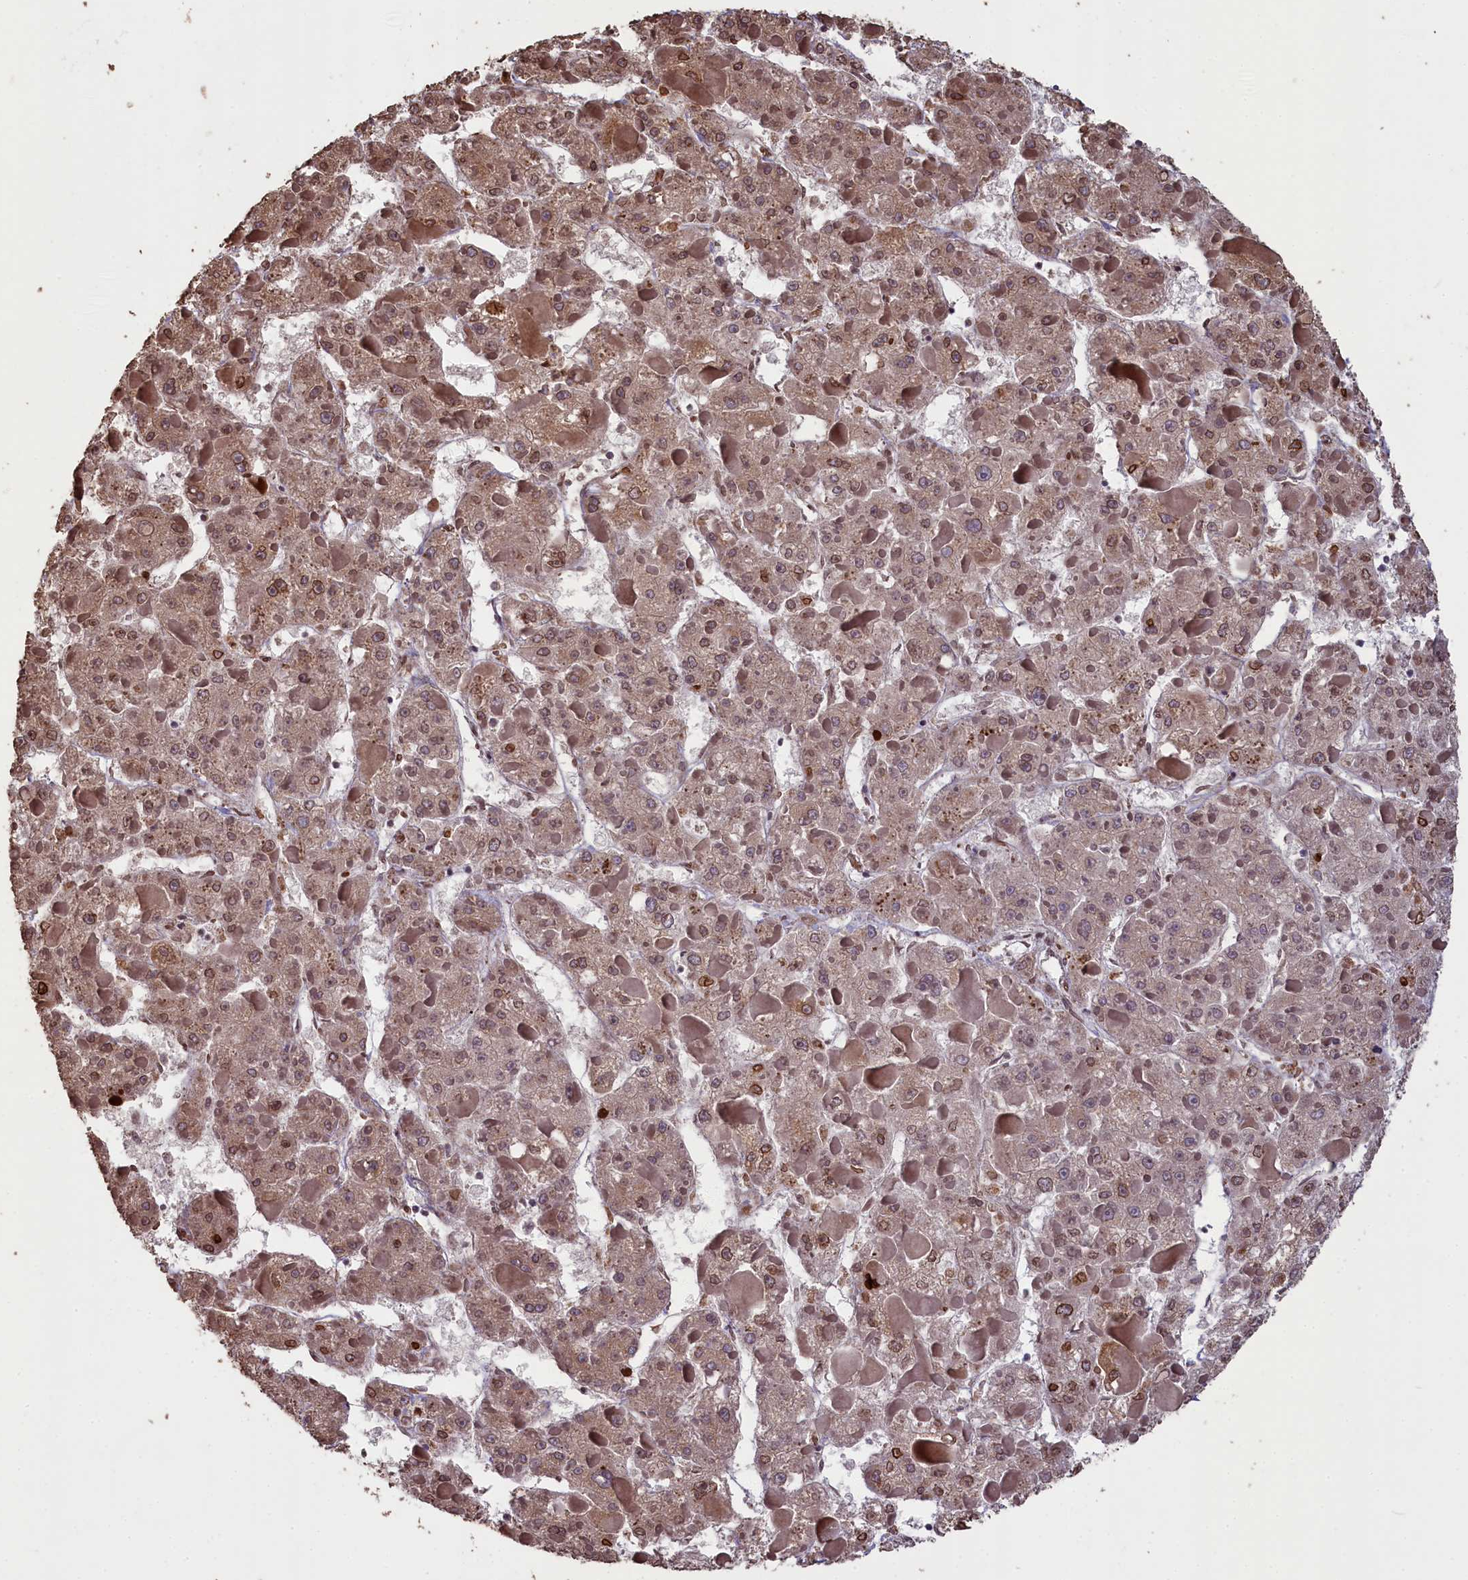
{"staining": {"intensity": "moderate", "quantity": ">75%", "location": "cytoplasmic/membranous,nuclear"}, "tissue": "liver cancer", "cell_type": "Tumor cells", "image_type": "cancer", "snomed": [{"axis": "morphology", "description": "Carcinoma, Hepatocellular, NOS"}, {"axis": "topography", "description": "Liver"}], "caption": "Immunohistochemical staining of human liver hepatocellular carcinoma demonstrates moderate cytoplasmic/membranous and nuclear protein positivity in about >75% of tumor cells.", "gene": "SLC38A7", "patient": {"sex": "female", "age": 73}}